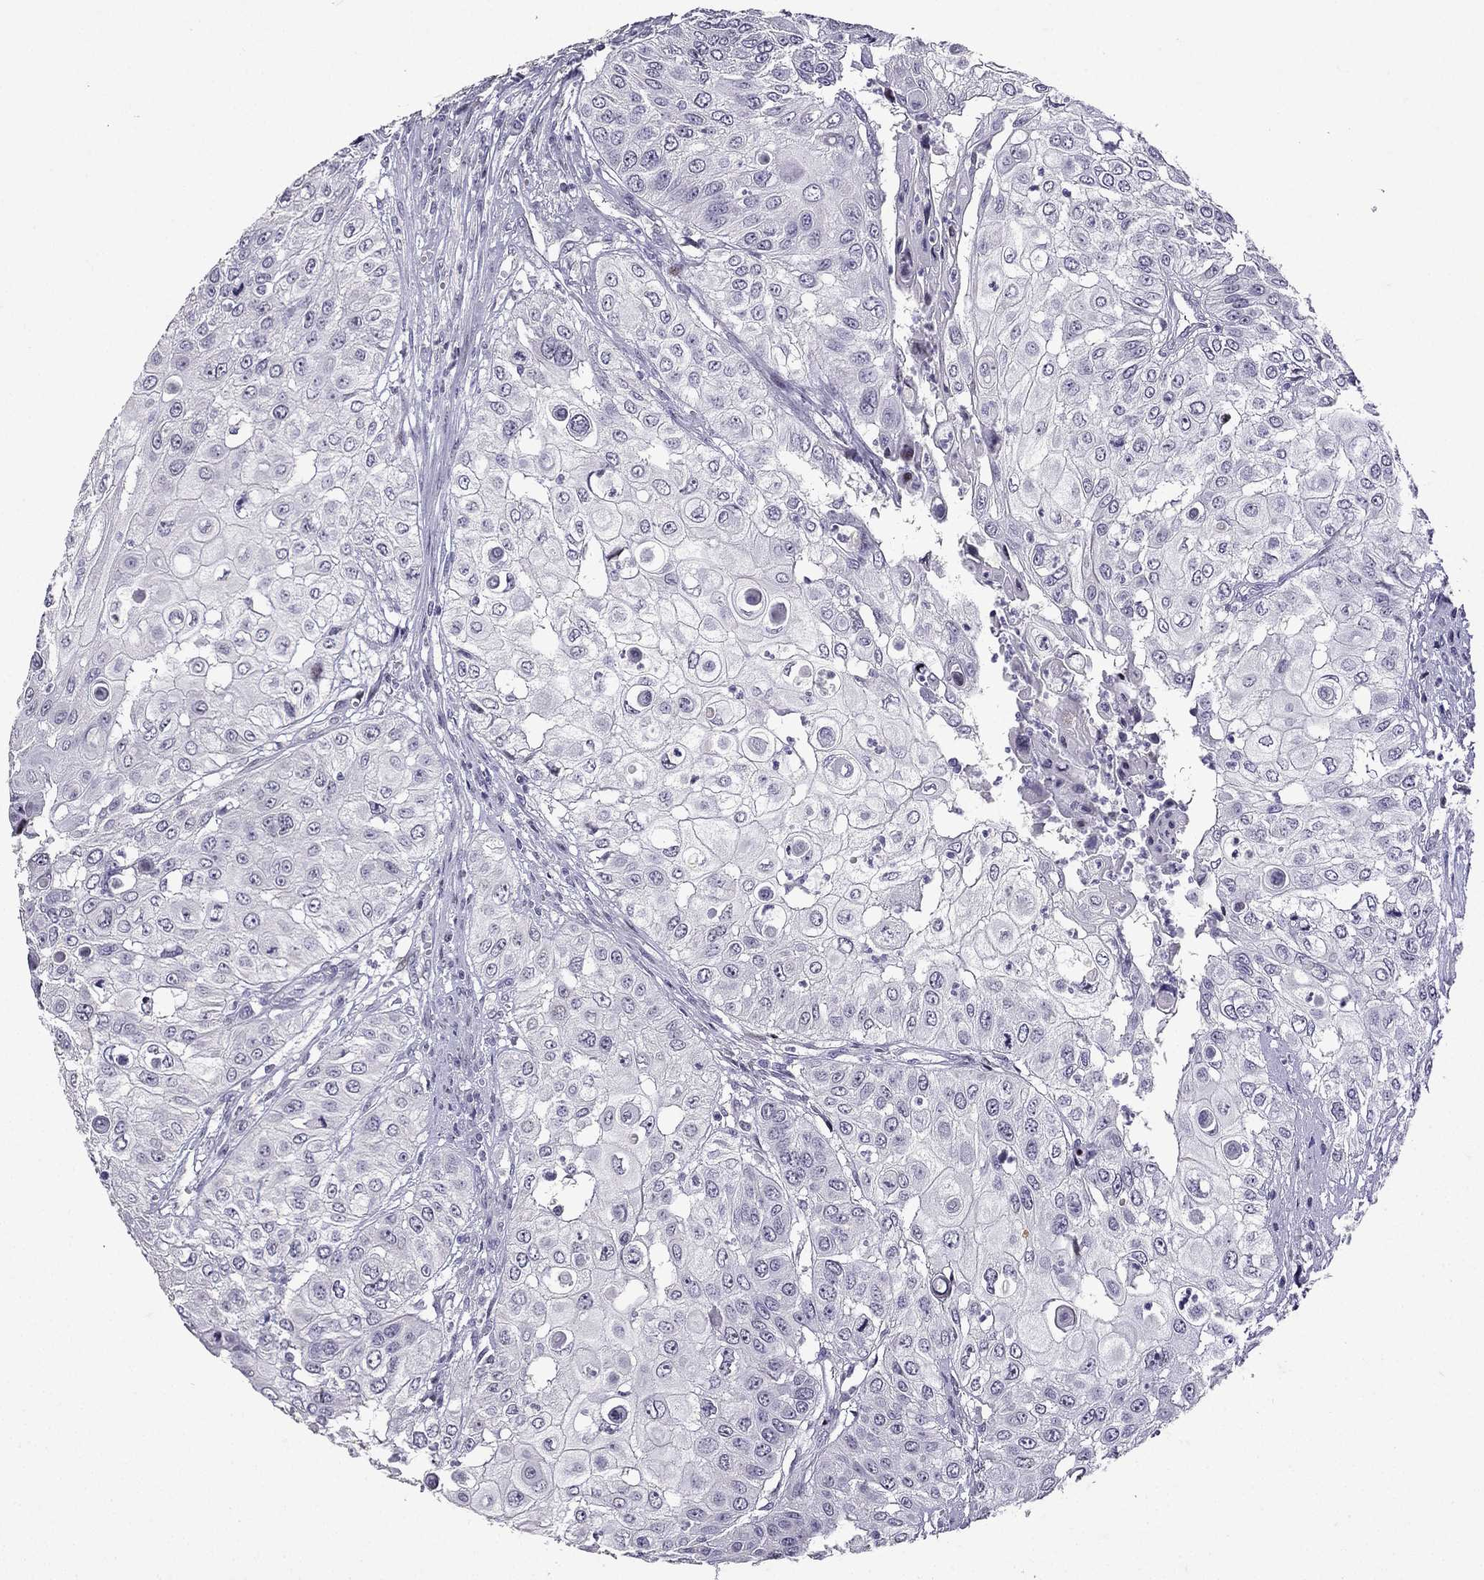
{"staining": {"intensity": "negative", "quantity": "none", "location": "none"}, "tissue": "urothelial cancer", "cell_type": "Tumor cells", "image_type": "cancer", "snomed": [{"axis": "morphology", "description": "Urothelial carcinoma, High grade"}, {"axis": "topography", "description": "Urinary bladder"}], "caption": "High power microscopy histopathology image of an immunohistochemistry (IHC) photomicrograph of urothelial cancer, revealing no significant expression in tumor cells.", "gene": "TTN", "patient": {"sex": "female", "age": 79}}